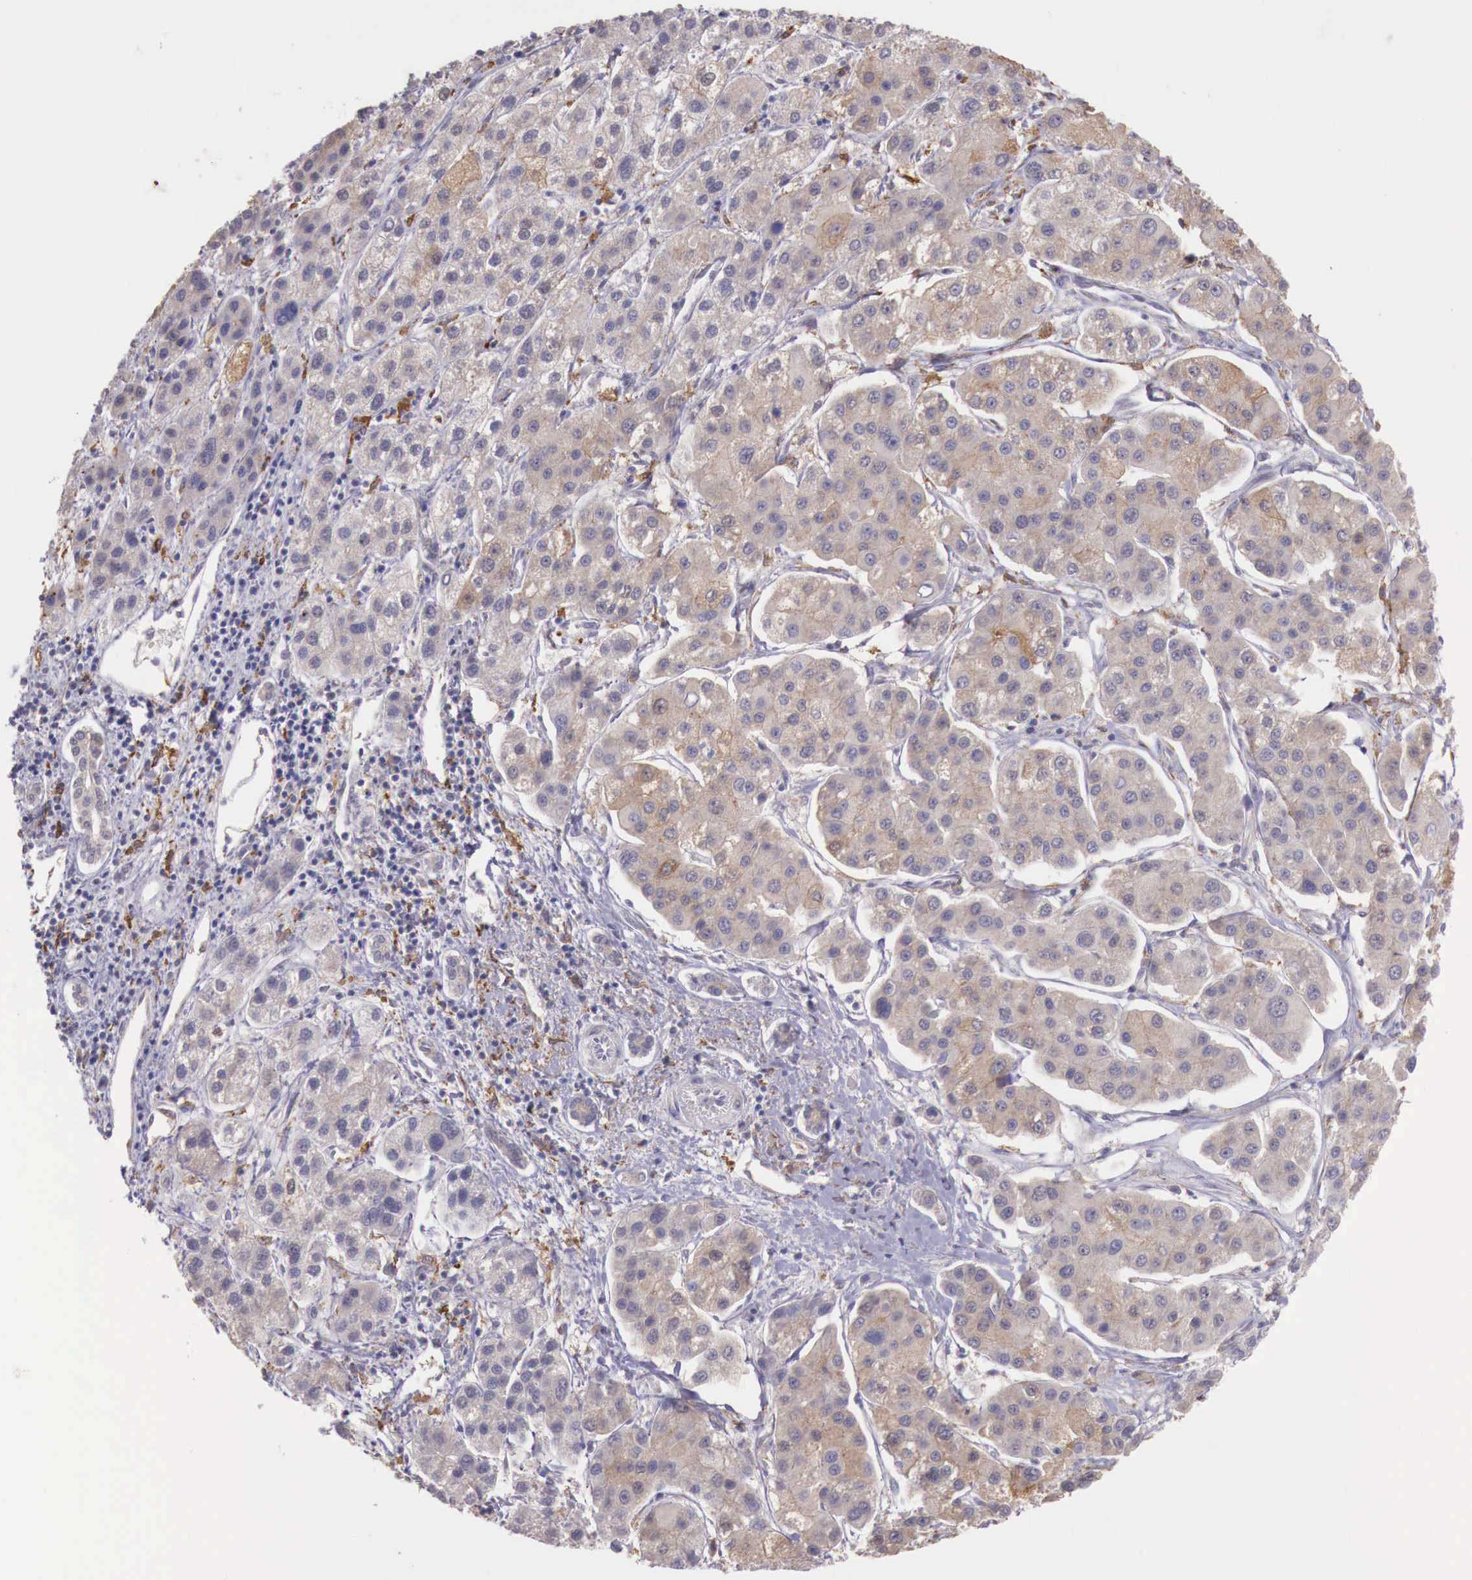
{"staining": {"intensity": "moderate", "quantity": ">75%", "location": "cytoplasmic/membranous"}, "tissue": "liver cancer", "cell_type": "Tumor cells", "image_type": "cancer", "snomed": [{"axis": "morphology", "description": "Carcinoma, Hepatocellular, NOS"}, {"axis": "topography", "description": "Liver"}], "caption": "This histopathology image demonstrates IHC staining of liver cancer (hepatocellular carcinoma), with medium moderate cytoplasmic/membranous staining in approximately >75% of tumor cells.", "gene": "CHRDL1", "patient": {"sex": "female", "age": 85}}